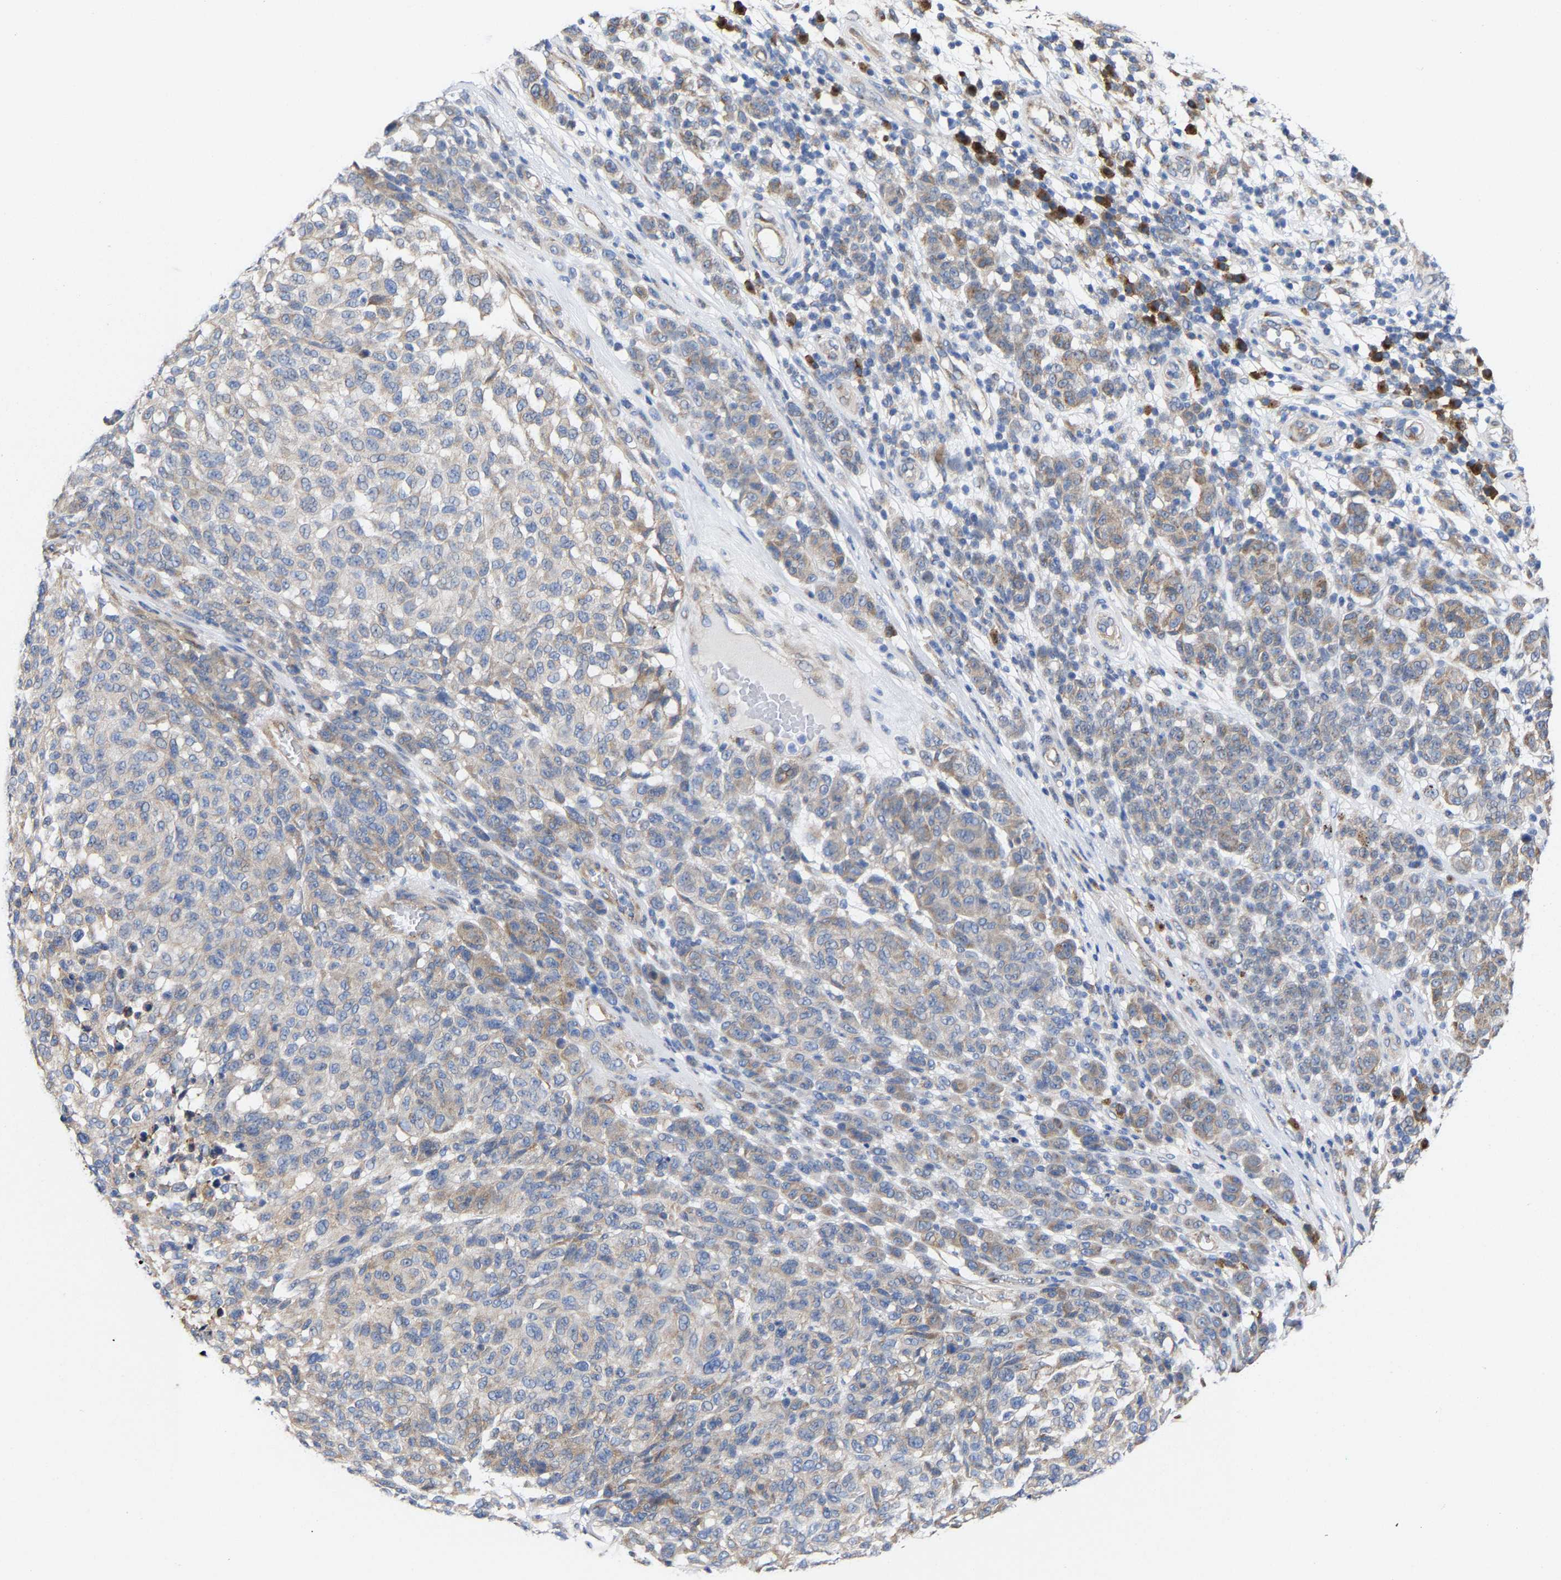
{"staining": {"intensity": "weak", "quantity": "<25%", "location": "cytoplasmic/membranous"}, "tissue": "melanoma", "cell_type": "Tumor cells", "image_type": "cancer", "snomed": [{"axis": "morphology", "description": "Malignant melanoma, NOS"}, {"axis": "topography", "description": "Skin"}], "caption": "A photomicrograph of human melanoma is negative for staining in tumor cells.", "gene": "PPP1R15A", "patient": {"sex": "male", "age": 59}}